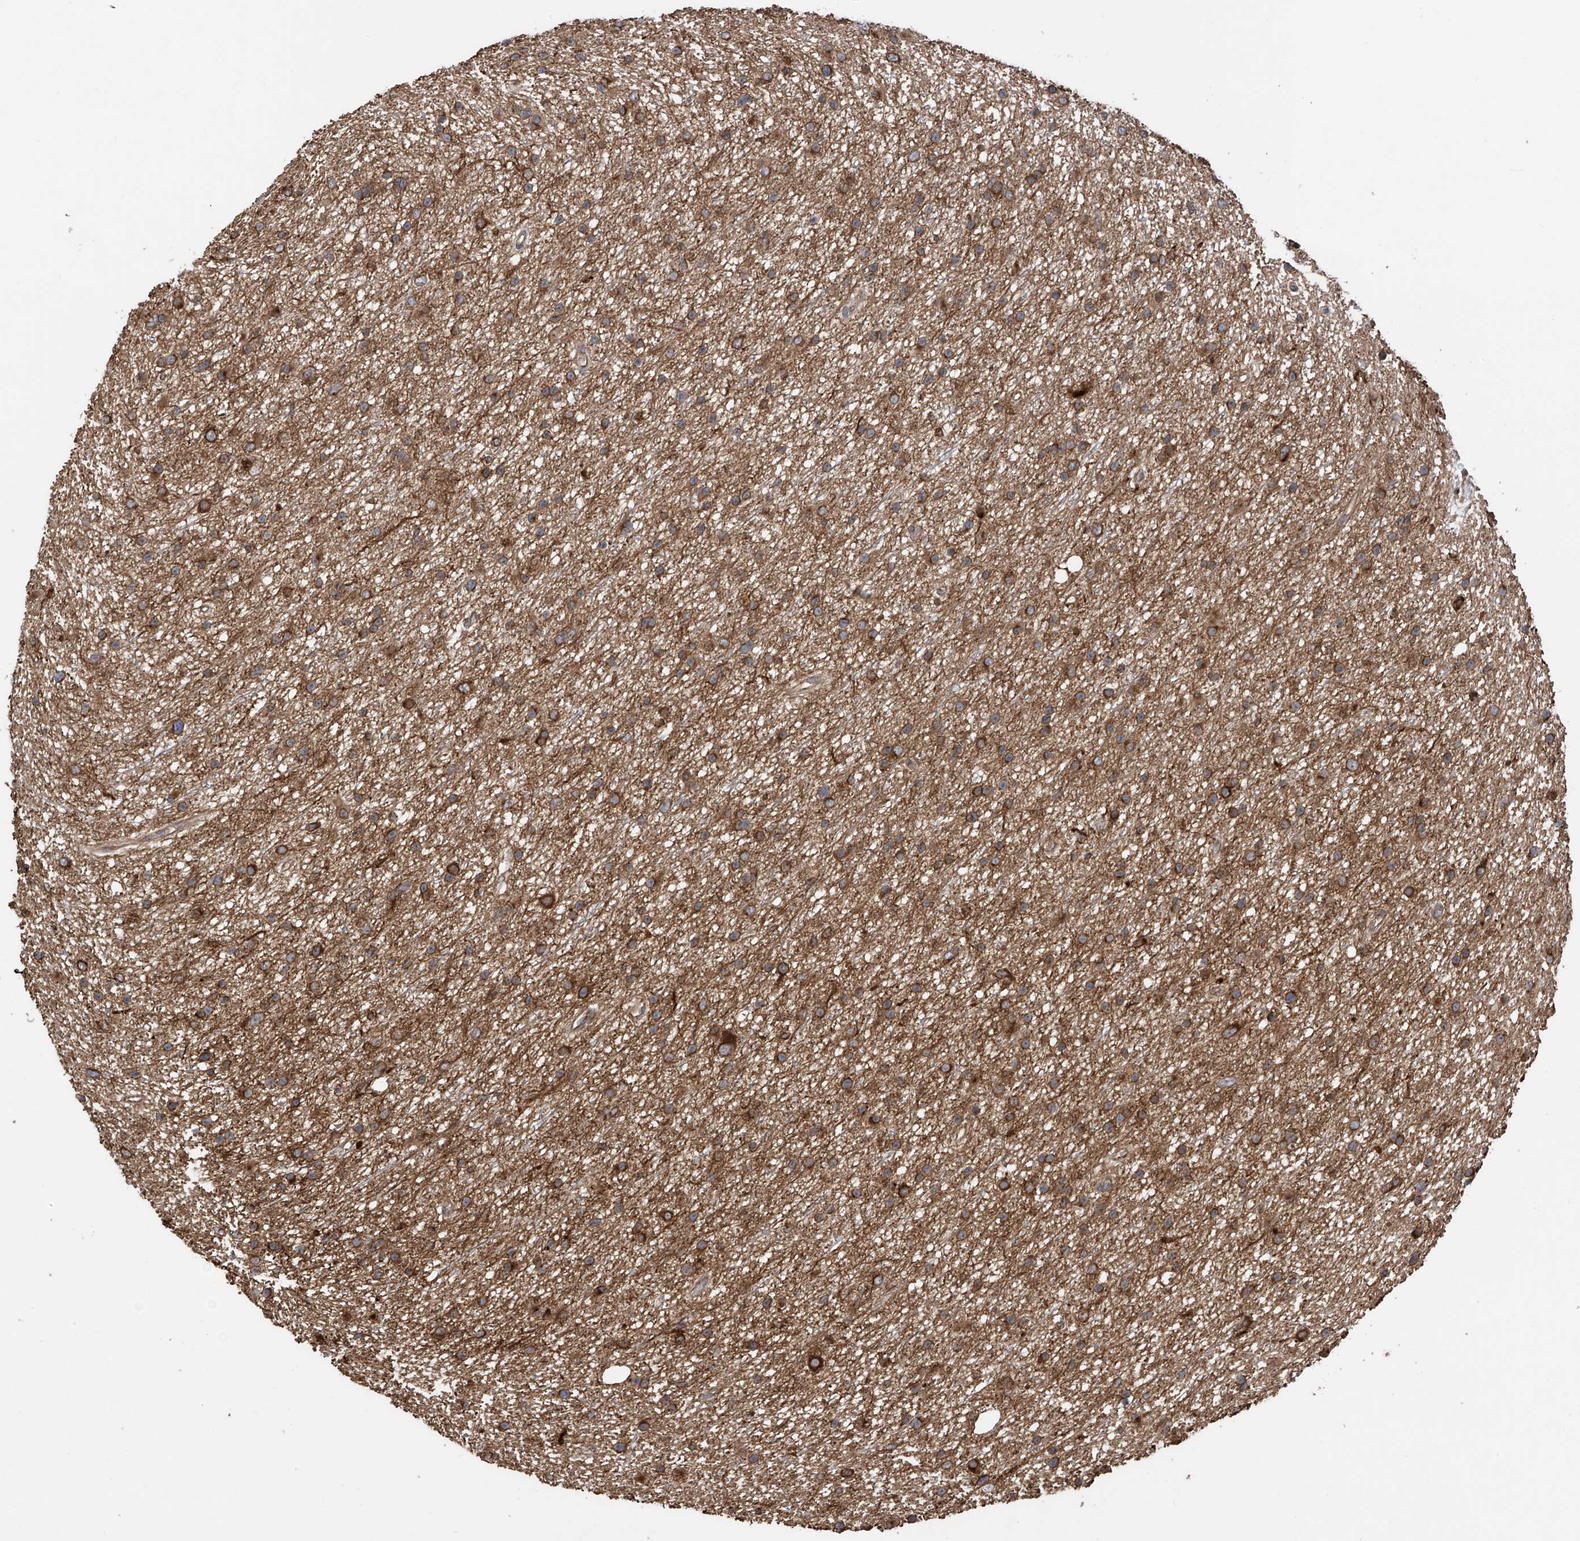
{"staining": {"intensity": "moderate", "quantity": ">75%", "location": "cytoplasmic/membranous"}, "tissue": "glioma", "cell_type": "Tumor cells", "image_type": "cancer", "snomed": [{"axis": "morphology", "description": "Glioma, malignant, Low grade"}, {"axis": "topography", "description": "Cerebral cortex"}], "caption": "Malignant glioma (low-grade) tissue exhibits moderate cytoplasmic/membranous positivity in about >75% of tumor cells", "gene": "RPAIN", "patient": {"sex": "female", "age": 39}}